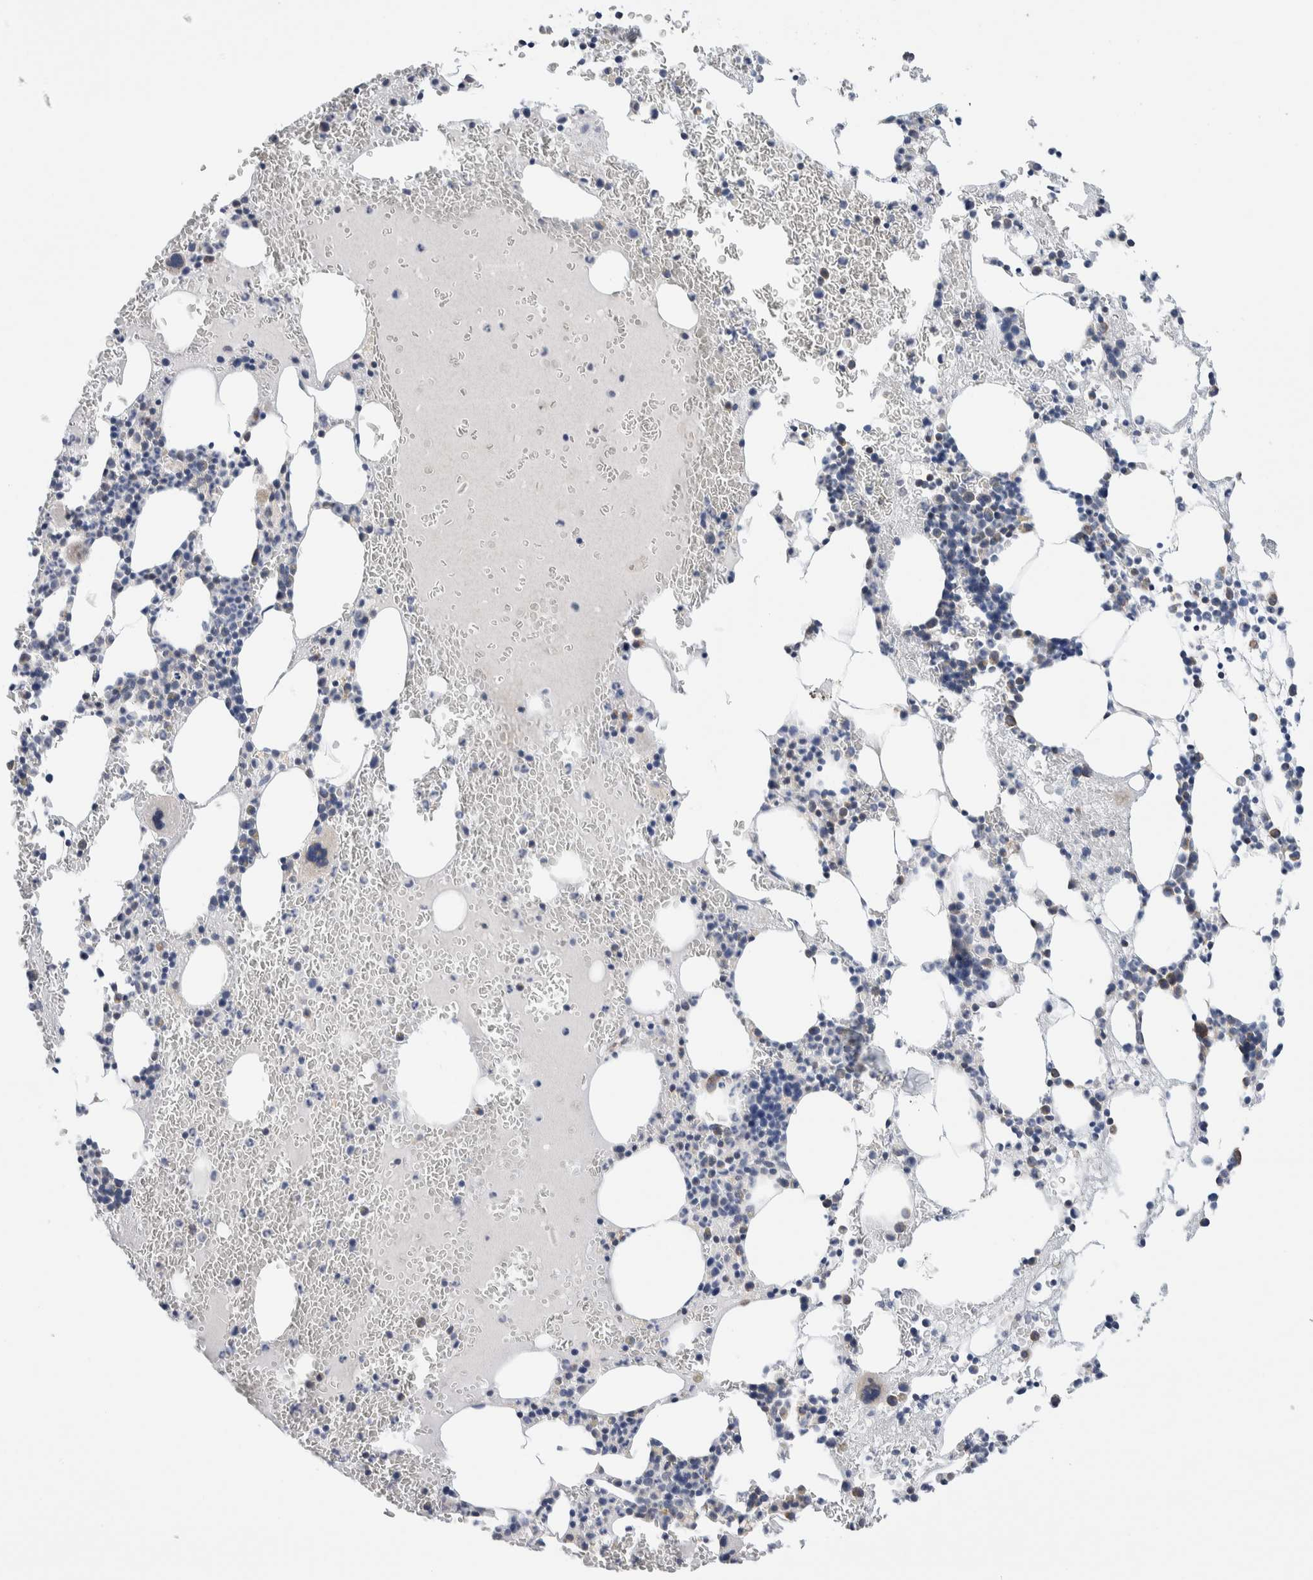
{"staining": {"intensity": "moderate", "quantity": "<25%", "location": "cytoplasmic/membranous"}, "tissue": "bone marrow", "cell_type": "Hematopoietic cells", "image_type": "normal", "snomed": [{"axis": "morphology", "description": "Normal tissue, NOS"}, {"axis": "morphology", "description": "Inflammation, NOS"}, {"axis": "topography", "description": "Bone marrow"}], "caption": "Hematopoietic cells display low levels of moderate cytoplasmic/membranous expression in approximately <25% of cells in benign human bone marrow. (Brightfield microscopy of DAB IHC at high magnification).", "gene": "RACK1", "patient": {"sex": "female", "age": 67}}